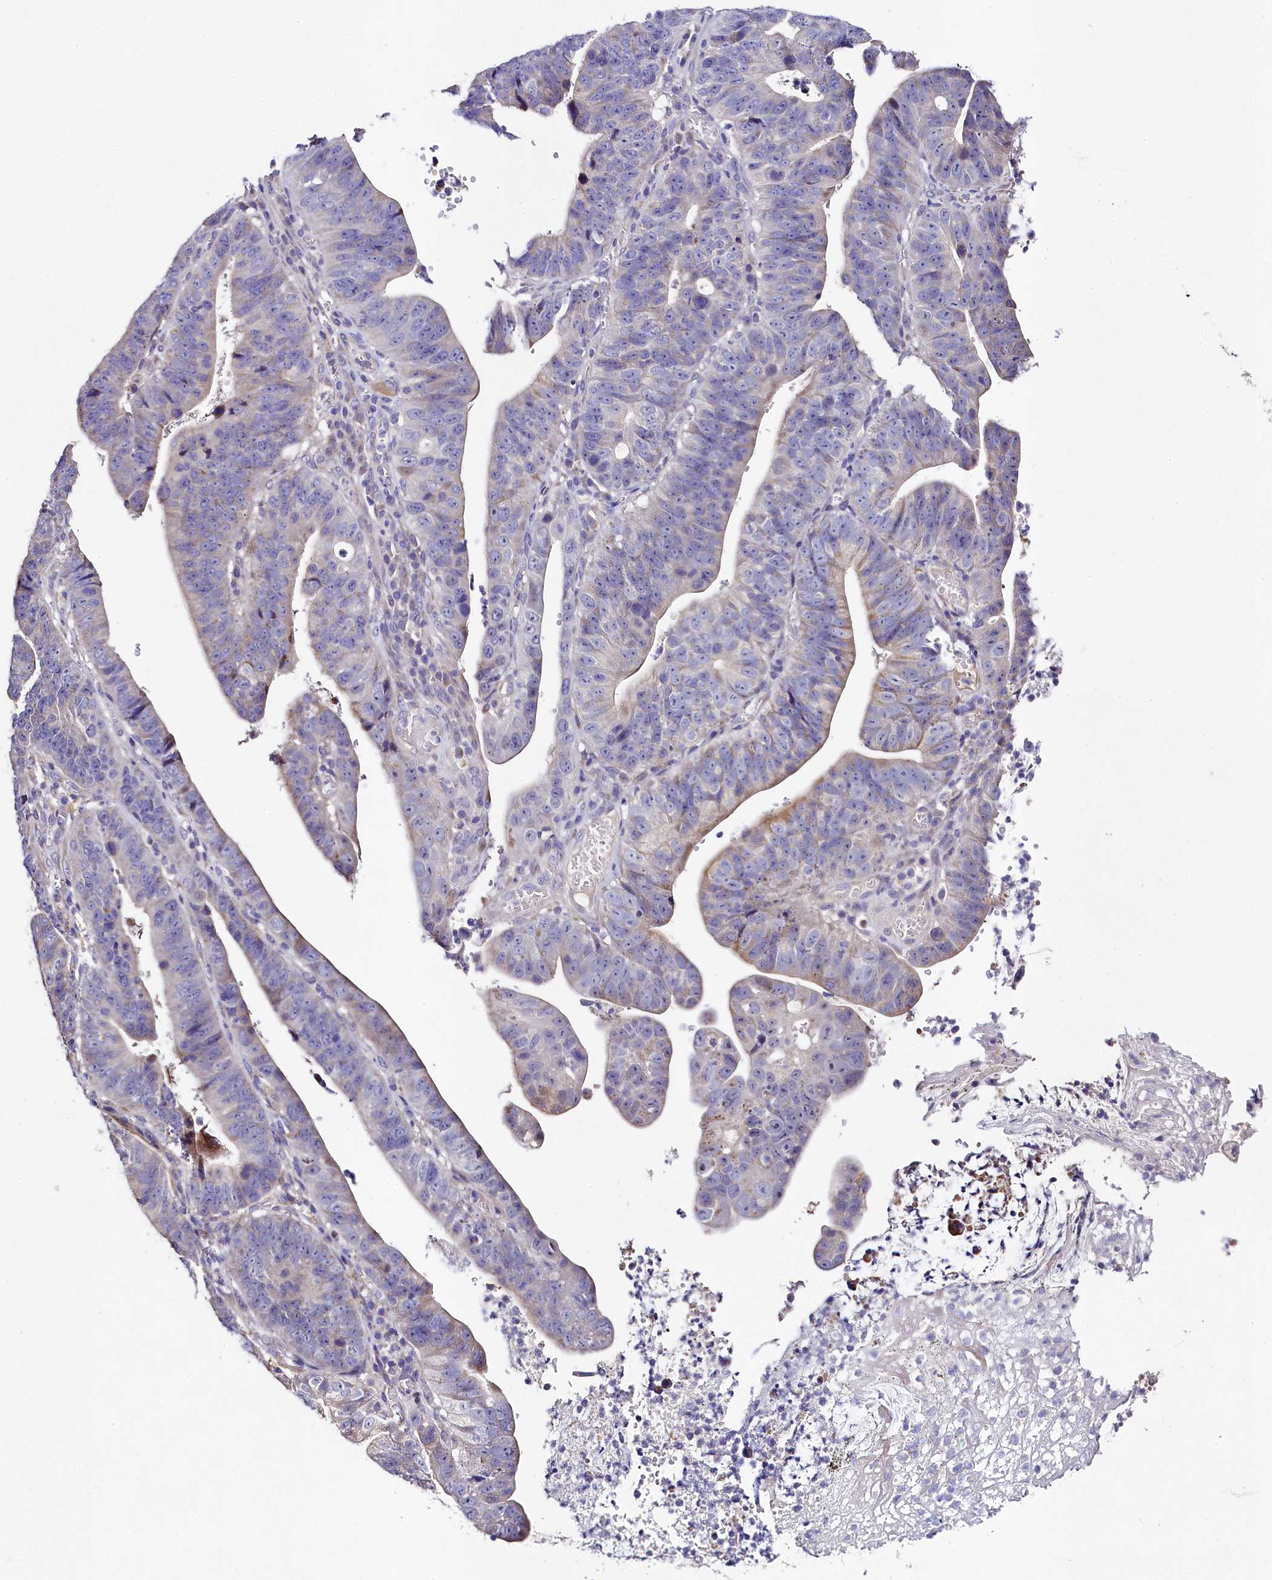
{"staining": {"intensity": "moderate", "quantity": "<25%", "location": "cytoplasmic/membranous"}, "tissue": "stomach cancer", "cell_type": "Tumor cells", "image_type": "cancer", "snomed": [{"axis": "morphology", "description": "Adenocarcinoma, NOS"}, {"axis": "topography", "description": "Stomach"}], "caption": "A brown stain labels moderate cytoplasmic/membranous positivity of a protein in adenocarcinoma (stomach) tumor cells. The staining is performed using DAB brown chromogen to label protein expression. The nuclei are counter-stained blue using hematoxylin.", "gene": "FXYD6", "patient": {"sex": "male", "age": 59}}